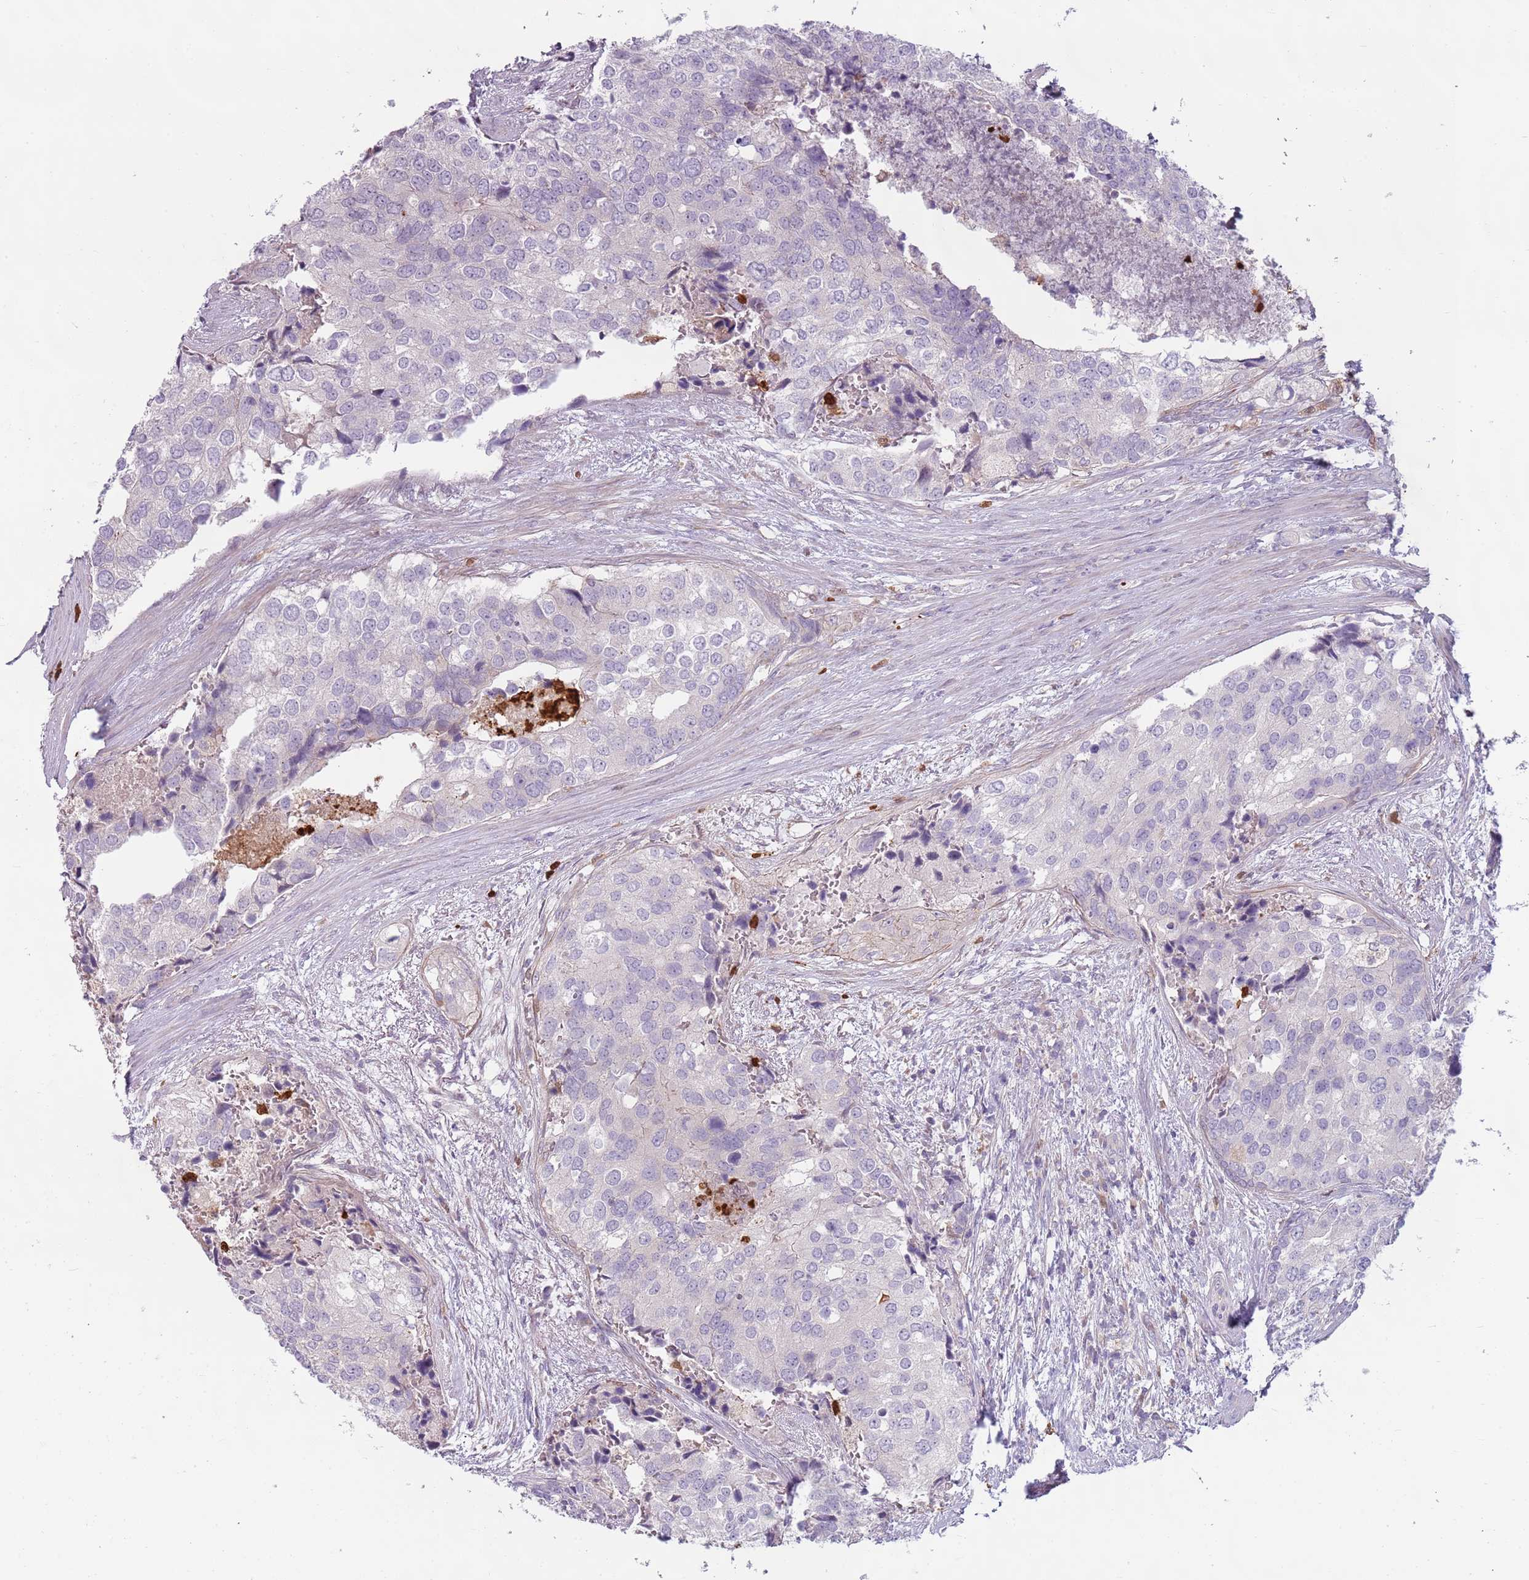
{"staining": {"intensity": "negative", "quantity": "none", "location": "none"}, "tissue": "prostate cancer", "cell_type": "Tumor cells", "image_type": "cancer", "snomed": [{"axis": "morphology", "description": "Adenocarcinoma, High grade"}, {"axis": "topography", "description": "Prostate"}], "caption": "A micrograph of human prostate cancer (high-grade adenocarcinoma) is negative for staining in tumor cells.", "gene": "SPAG4", "patient": {"sex": "male", "age": 62}}